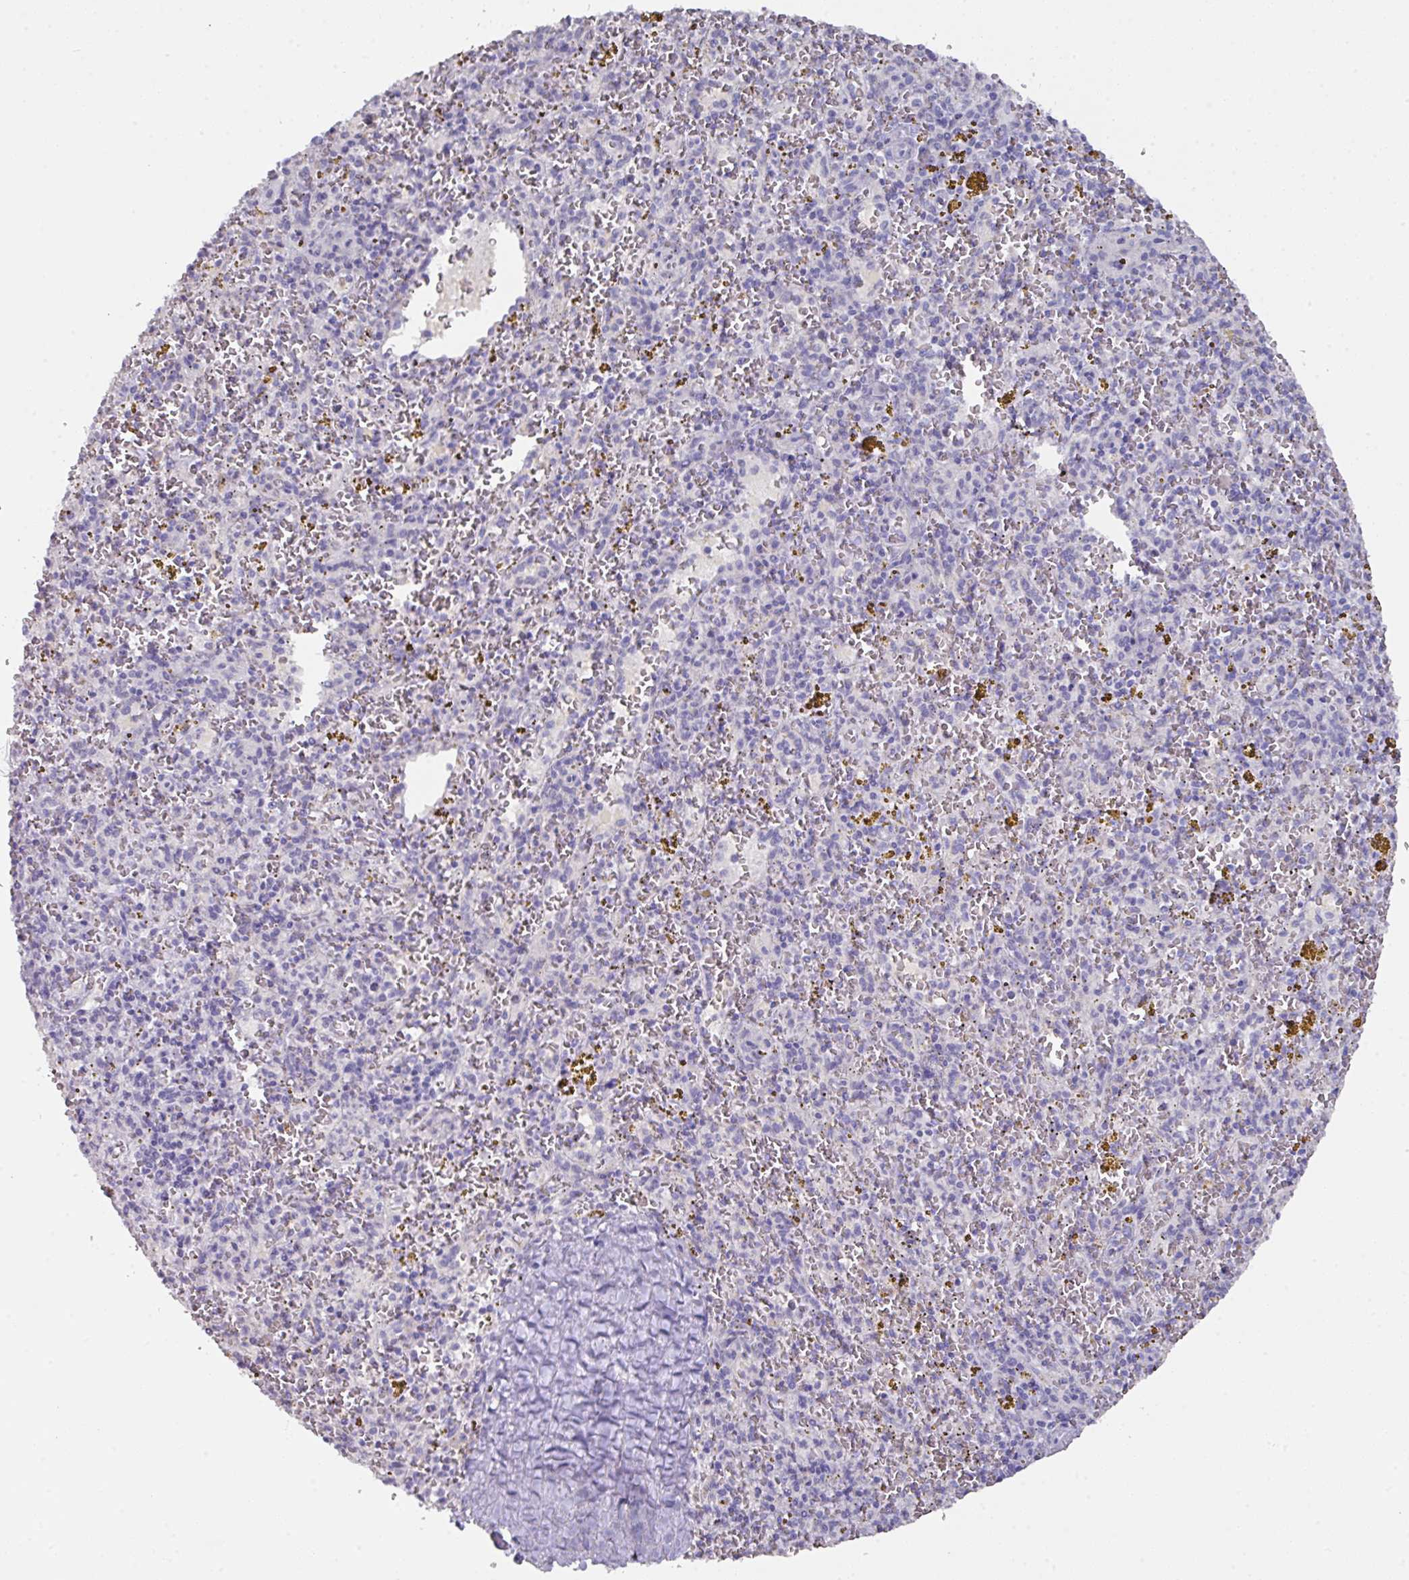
{"staining": {"intensity": "negative", "quantity": "none", "location": "none"}, "tissue": "spleen", "cell_type": "Cells in red pulp", "image_type": "normal", "snomed": [{"axis": "morphology", "description": "Normal tissue, NOS"}, {"axis": "topography", "description": "Spleen"}], "caption": "A high-resolution histopathology image shows IHC staining of unremarkable spleen, which reveals no significant positivity in cells in red pulp. (DAB immunohistochemistry (IHC) with hematoxylin counter stain).", "gene": "DAZ1", "patient": {"sex": "male", "age": 57}}